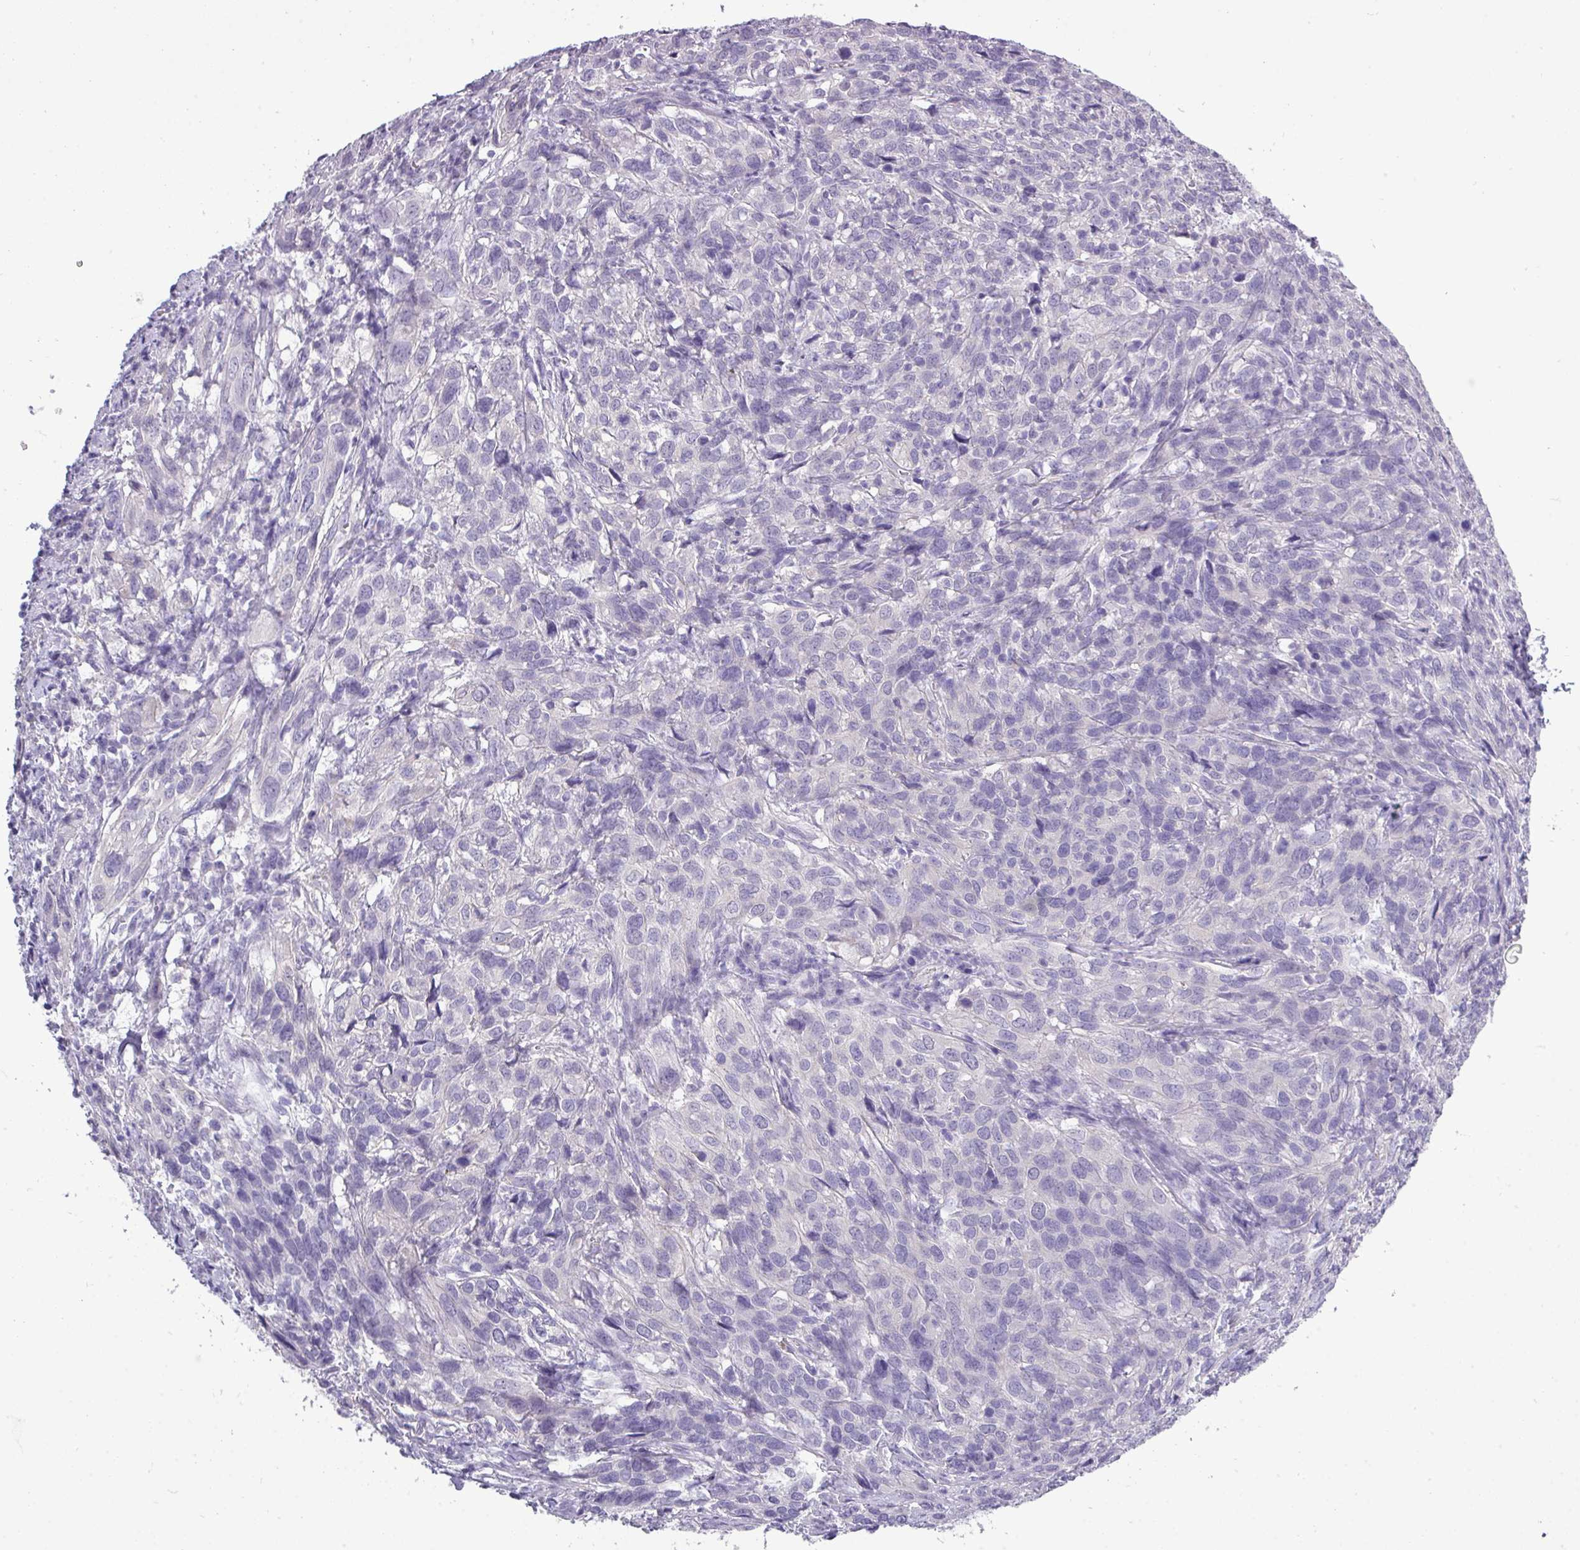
{"staining": {"intensity": "negative", "quantity": "none", "location": "none"}, "tissue": "cervical cancer", "cell_type": "Tumor cells", "image_type": "cancer", "snomed": [{"axis": "morphology", "description": "Squamous cell carcinoma, NOS"}, {"axis": "topography", "description": "Cervix"}], "caption": "The image reveals no significant staining in tumor cells of cervical squamous cell carcinoma. Nuclei are stained in blue.", "gene": "DNAAF9", "patient": {"sex": "female", "age": 51}}